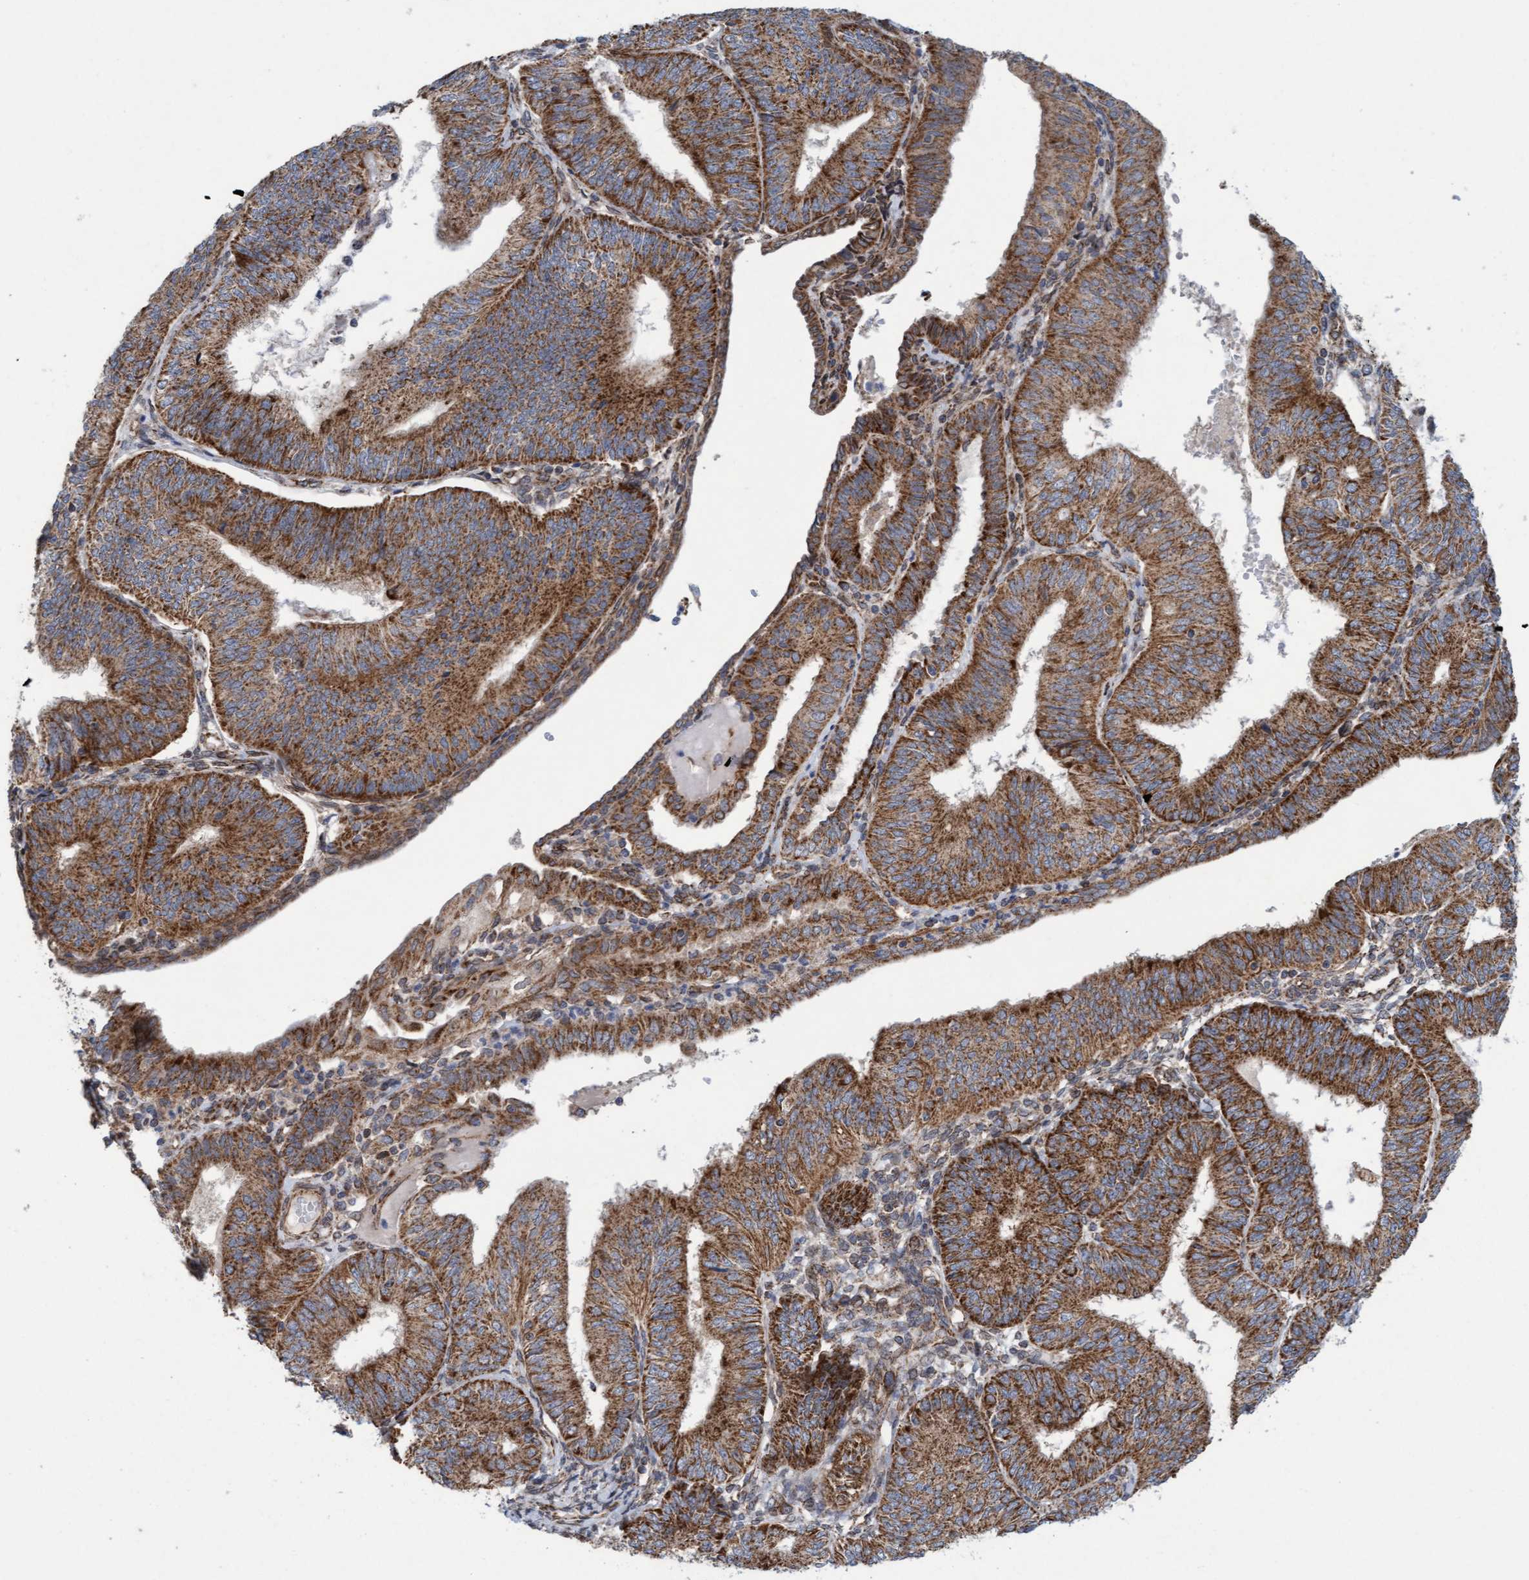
{"staining": {"intensity": "moderate", "quantity": ">75%", "location": "cytoplasmic/membranous"}, "tissue": "endometrial cancer", "cell_type": "Tumor cells", "image_type": "cancer", "snomed": [{"axis": "morphology", "description": "Adenocarcinoma, NOS"}, {"axis": "topography", "description": "Endometrium"}], "caption": "DAB immunohistochemical staining of human endometrial adenocarcinoma demonstrates moderate cytoplasmic/membranous protein staining in about >75% of tumor cells.", "gene": "MRPS23", "patient": {"sex": "female", "age": 58}}